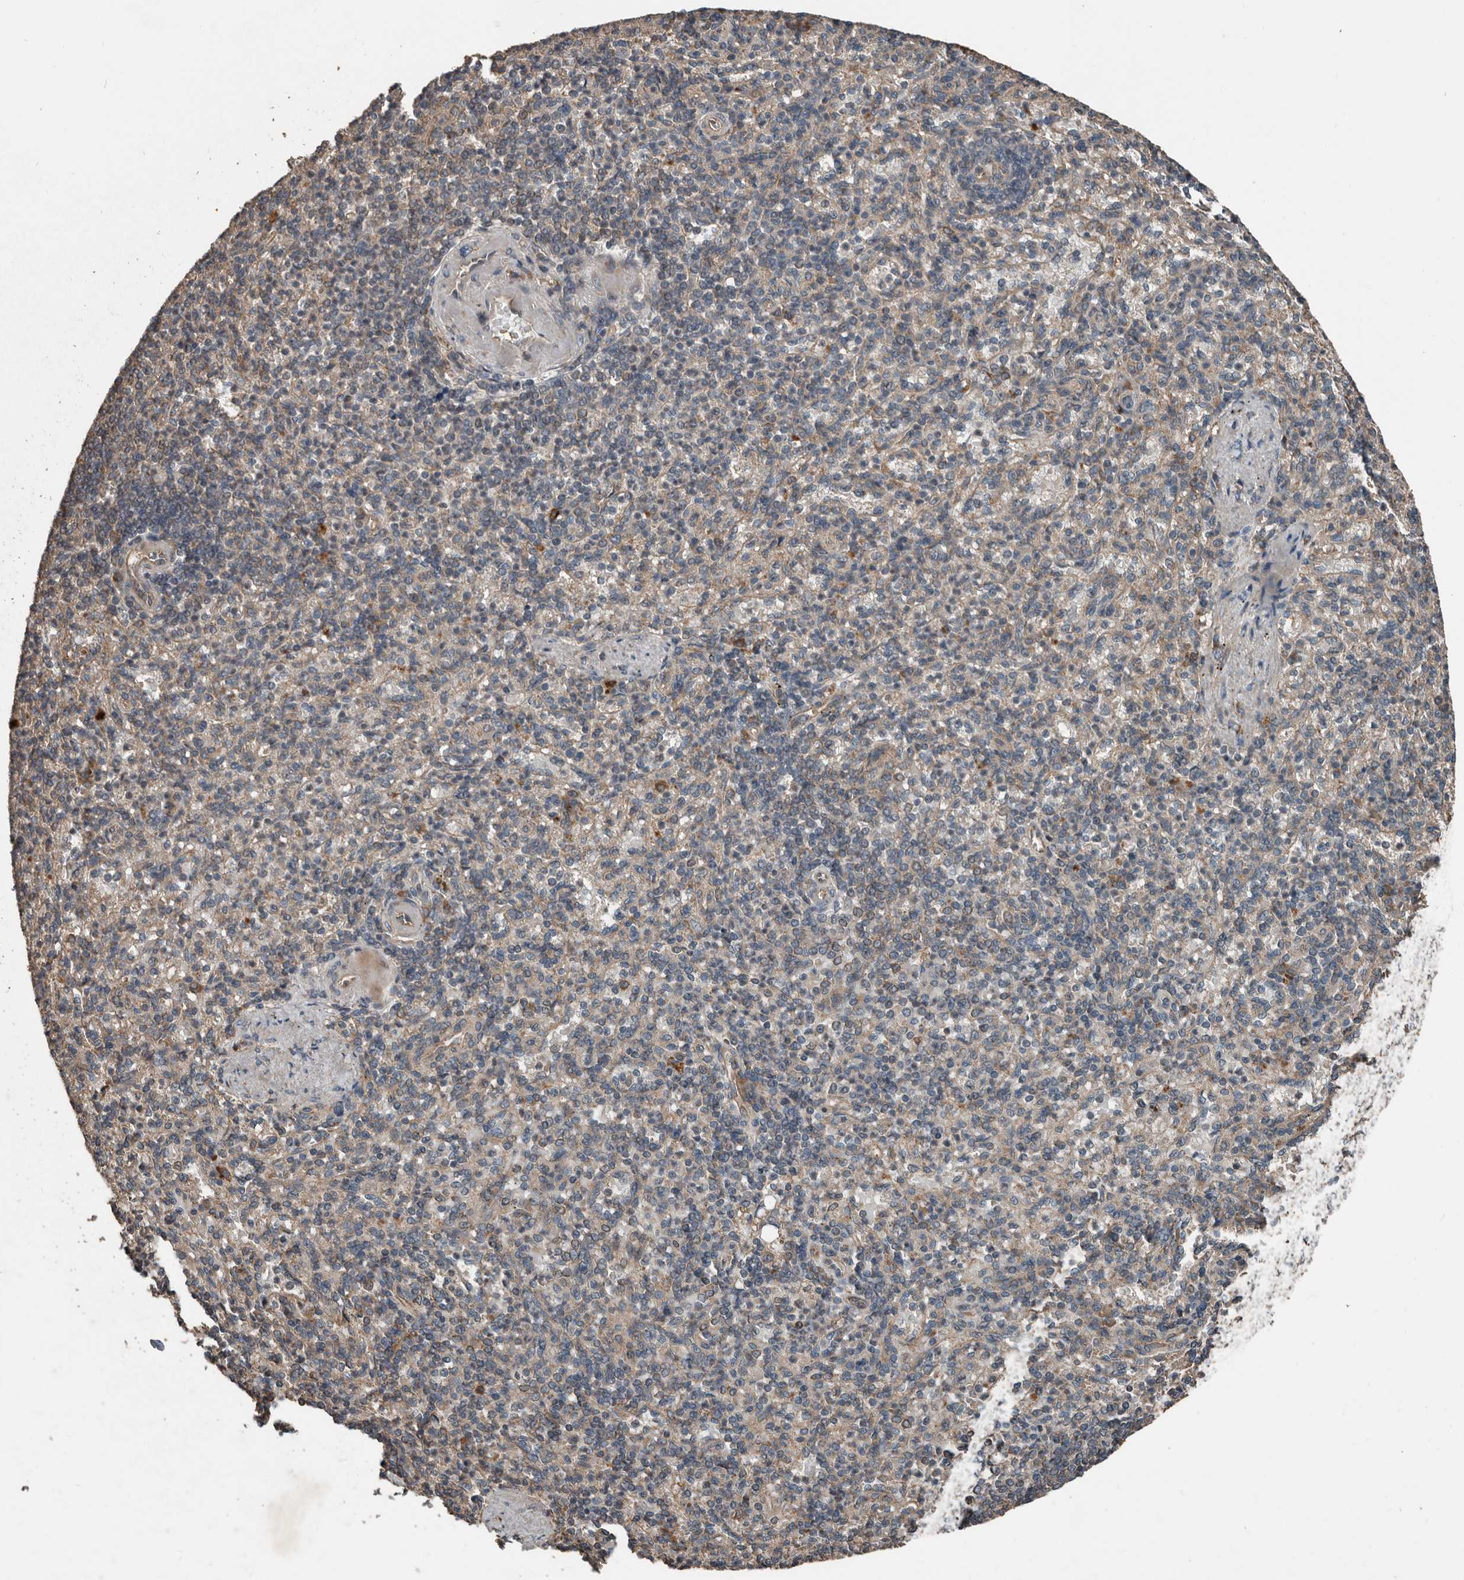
{"staining": {"intensity": "weak", "quantity": "<25%", "location": "cytoplasmic/membranous"}, "tissue": "spleen", "cell_type": "Cells in red pulp", "image_type": "normal", "snomed": [{"axis": "morphology", "description": "Normal tissue, NOS"}, {"axis": "topography", "description": "Spleen"}], "caption": "Normal spleen was stained to show a protein in brown. There is no significant staining in cells in red pulp.", "gene": "RNF207", "patient": {"sex": "female", "age": 74}}